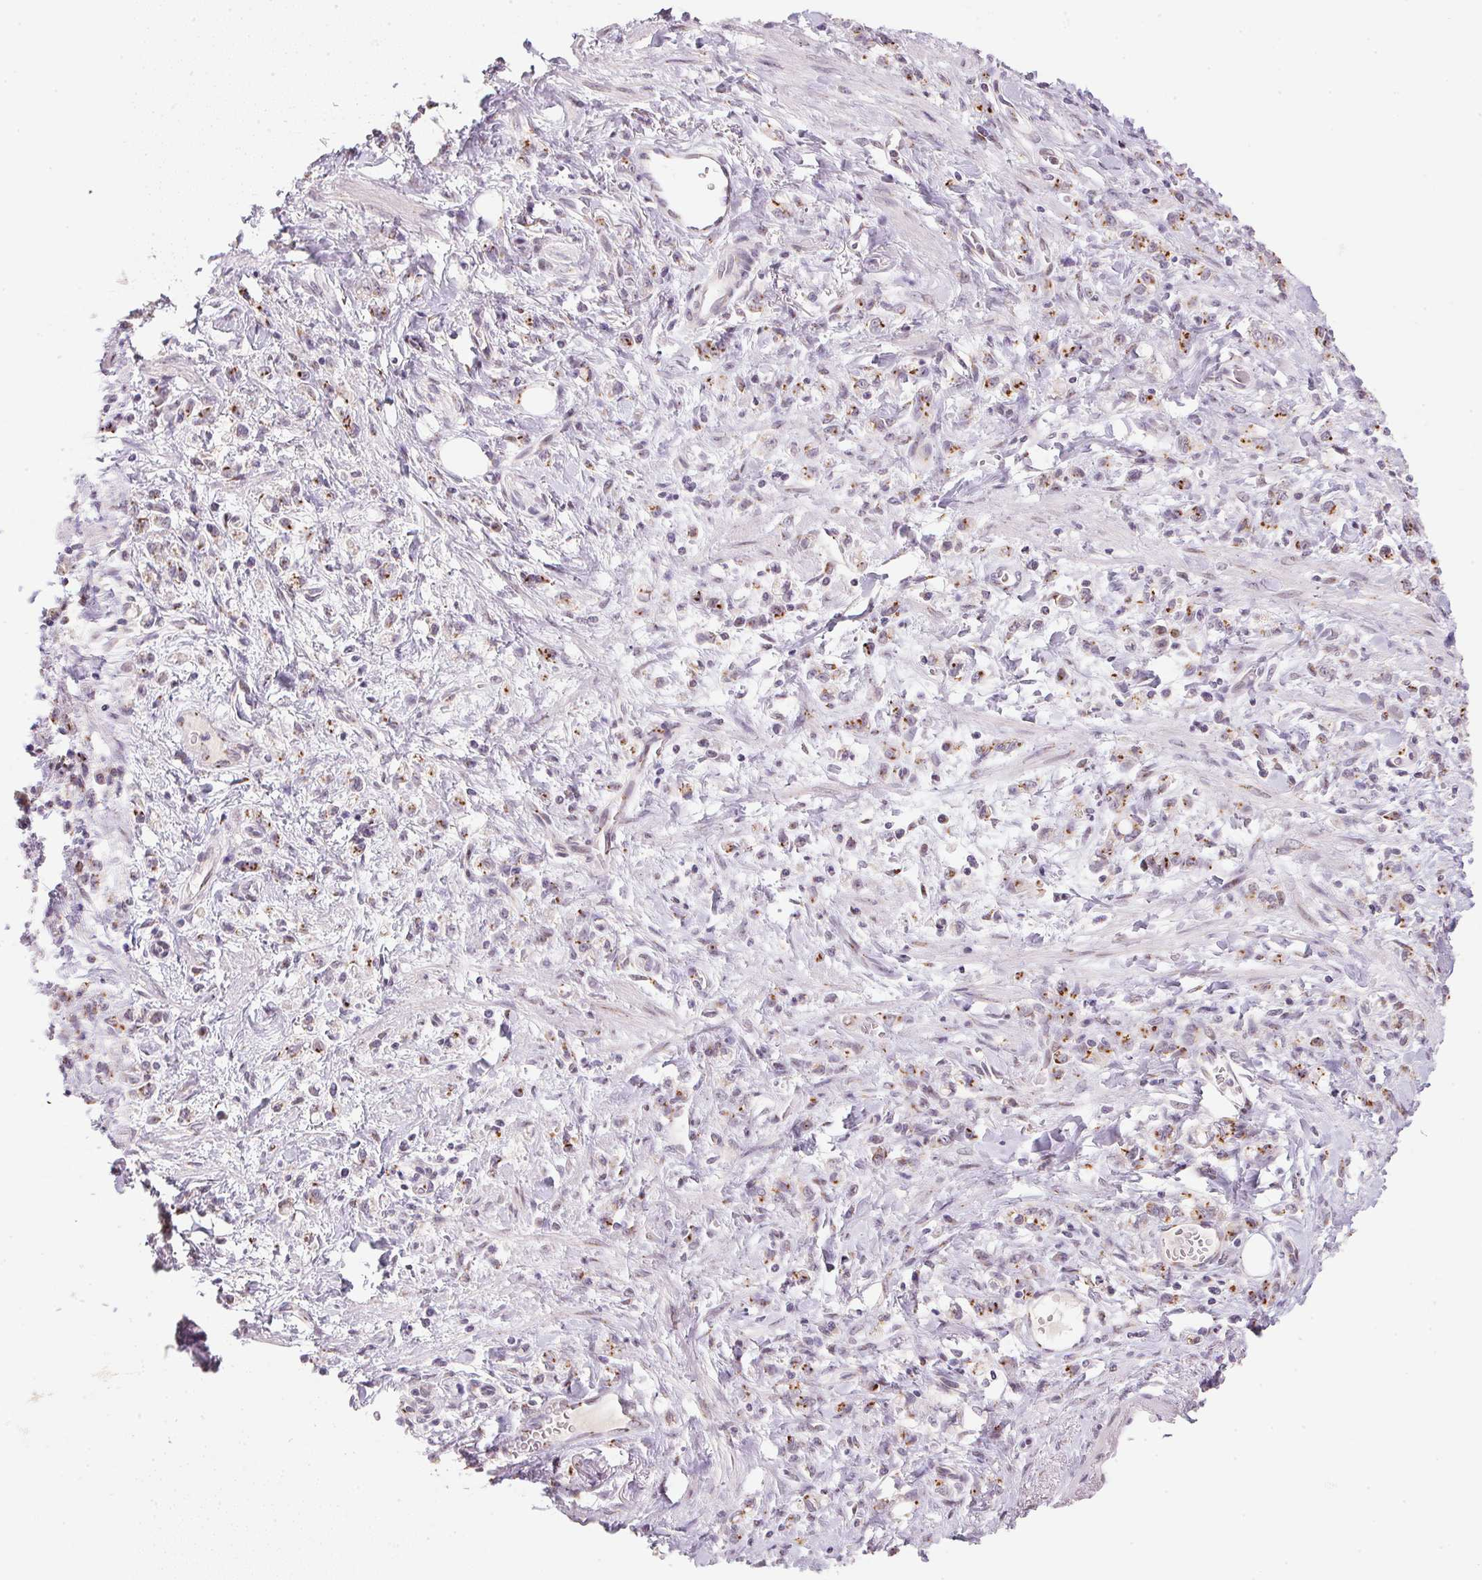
{"staining": {"intensity": "moderate", "quantity": "<25%", "location": "cytoplasmic/membranous"}, "tissue": "stomach cancer", "cell_type": "Tumor cells", "image_type": "cancer", "snomed": [{"axis": "morphology", "description": "Adenocarcinoma, NOS"}, {"axis": "topography", "description": "Stomach"}], "caption": "Stomach cancer stained with immunohistochemistry (IHC) demonstrates moderate cytoplasmic/membranous positivity in approximately <25% of tumor cells.", "gene": "RAB22A", "patient": {"sex": "male", "age": 77}}